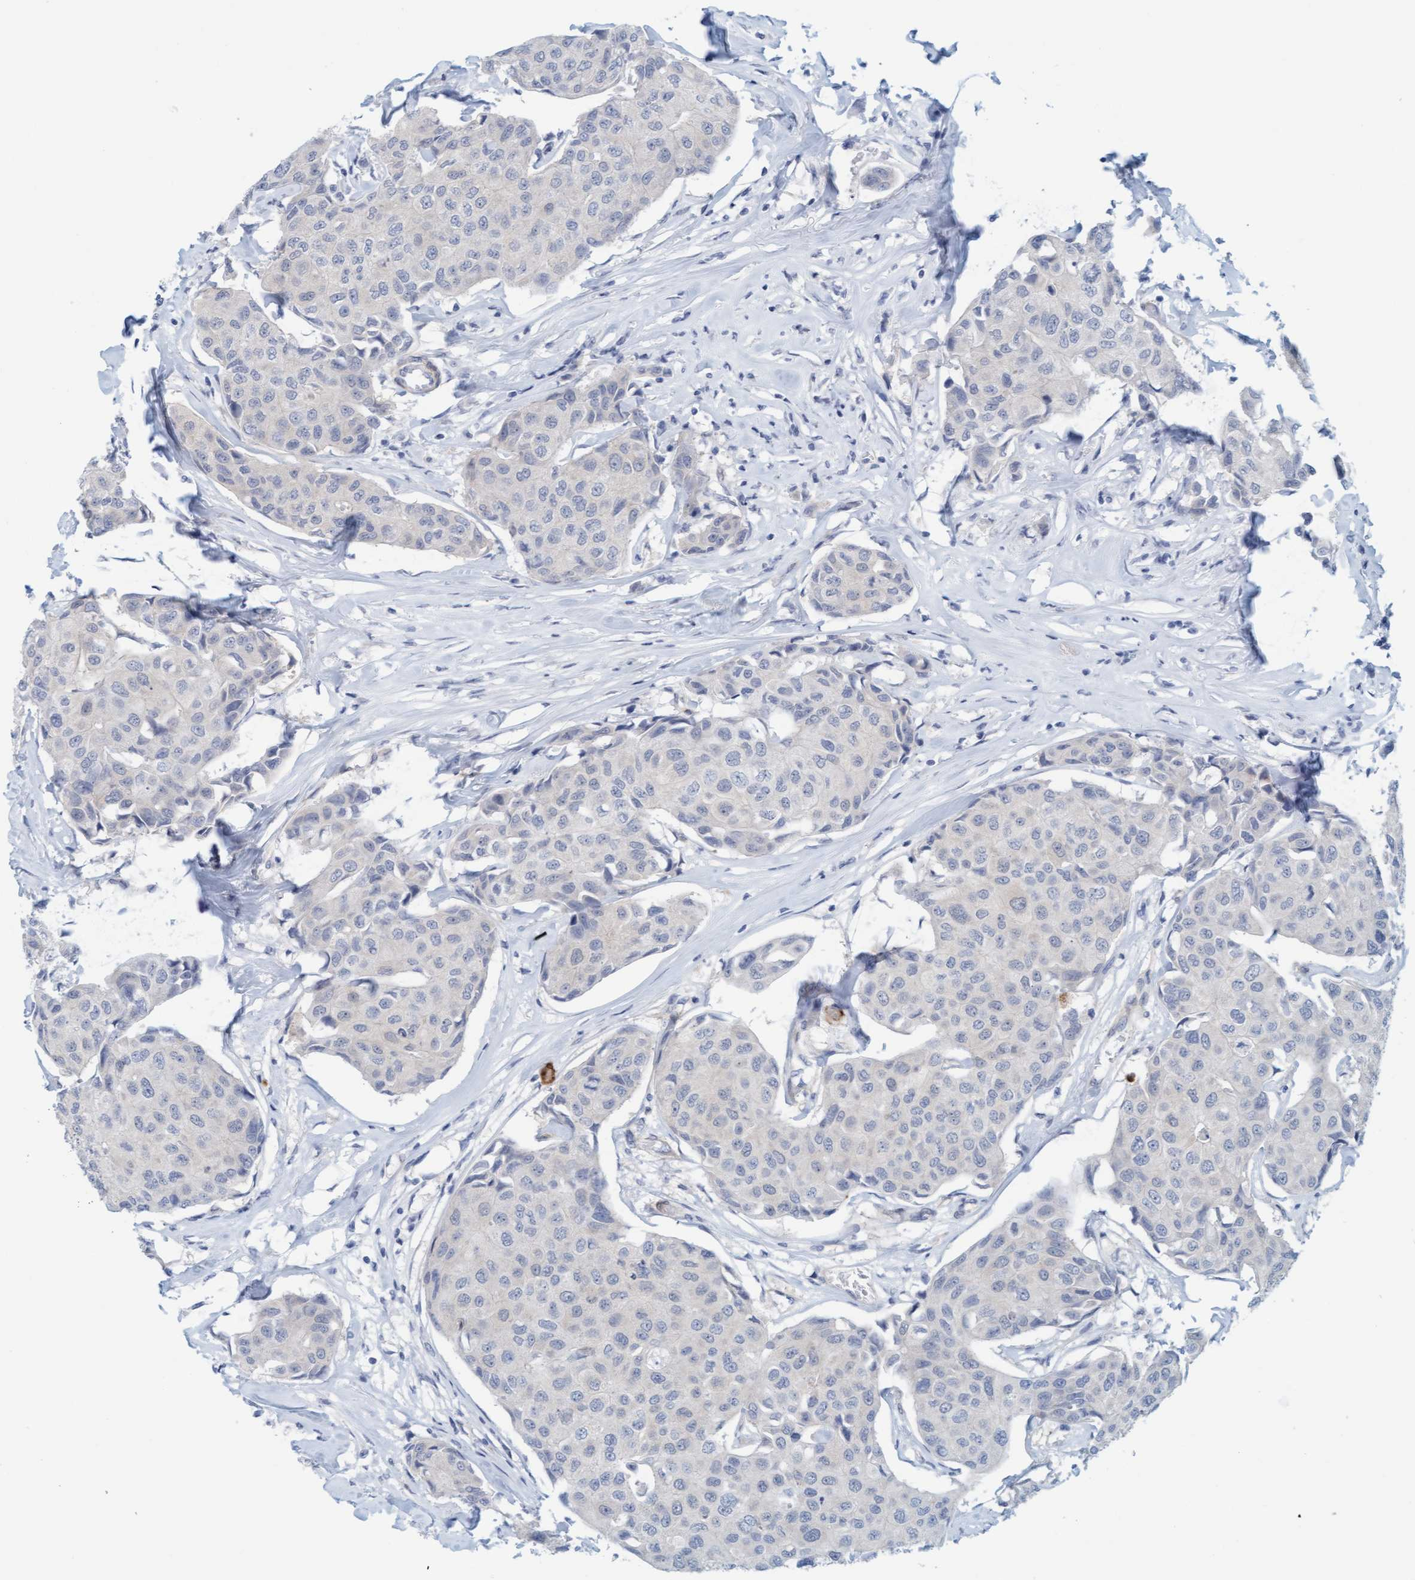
{"staining": {"intensity": "negative", "quantity": "none", "location": "none"}, "tissue": "breast cancer", "cell_type": "Tumor cells", "image_type": "cancer", "snomed": [{"axis": "morphology", "description": "Duct carcinoma"}, {"axis": "topography", "description": "Breast"}], "caption": "Breast intraductal carcinoma was stained to show a protein in brown. There is no significant expression in tumor cells.", "gene": "TSTD2", "patient": {"sex": "female", "age": 80}}